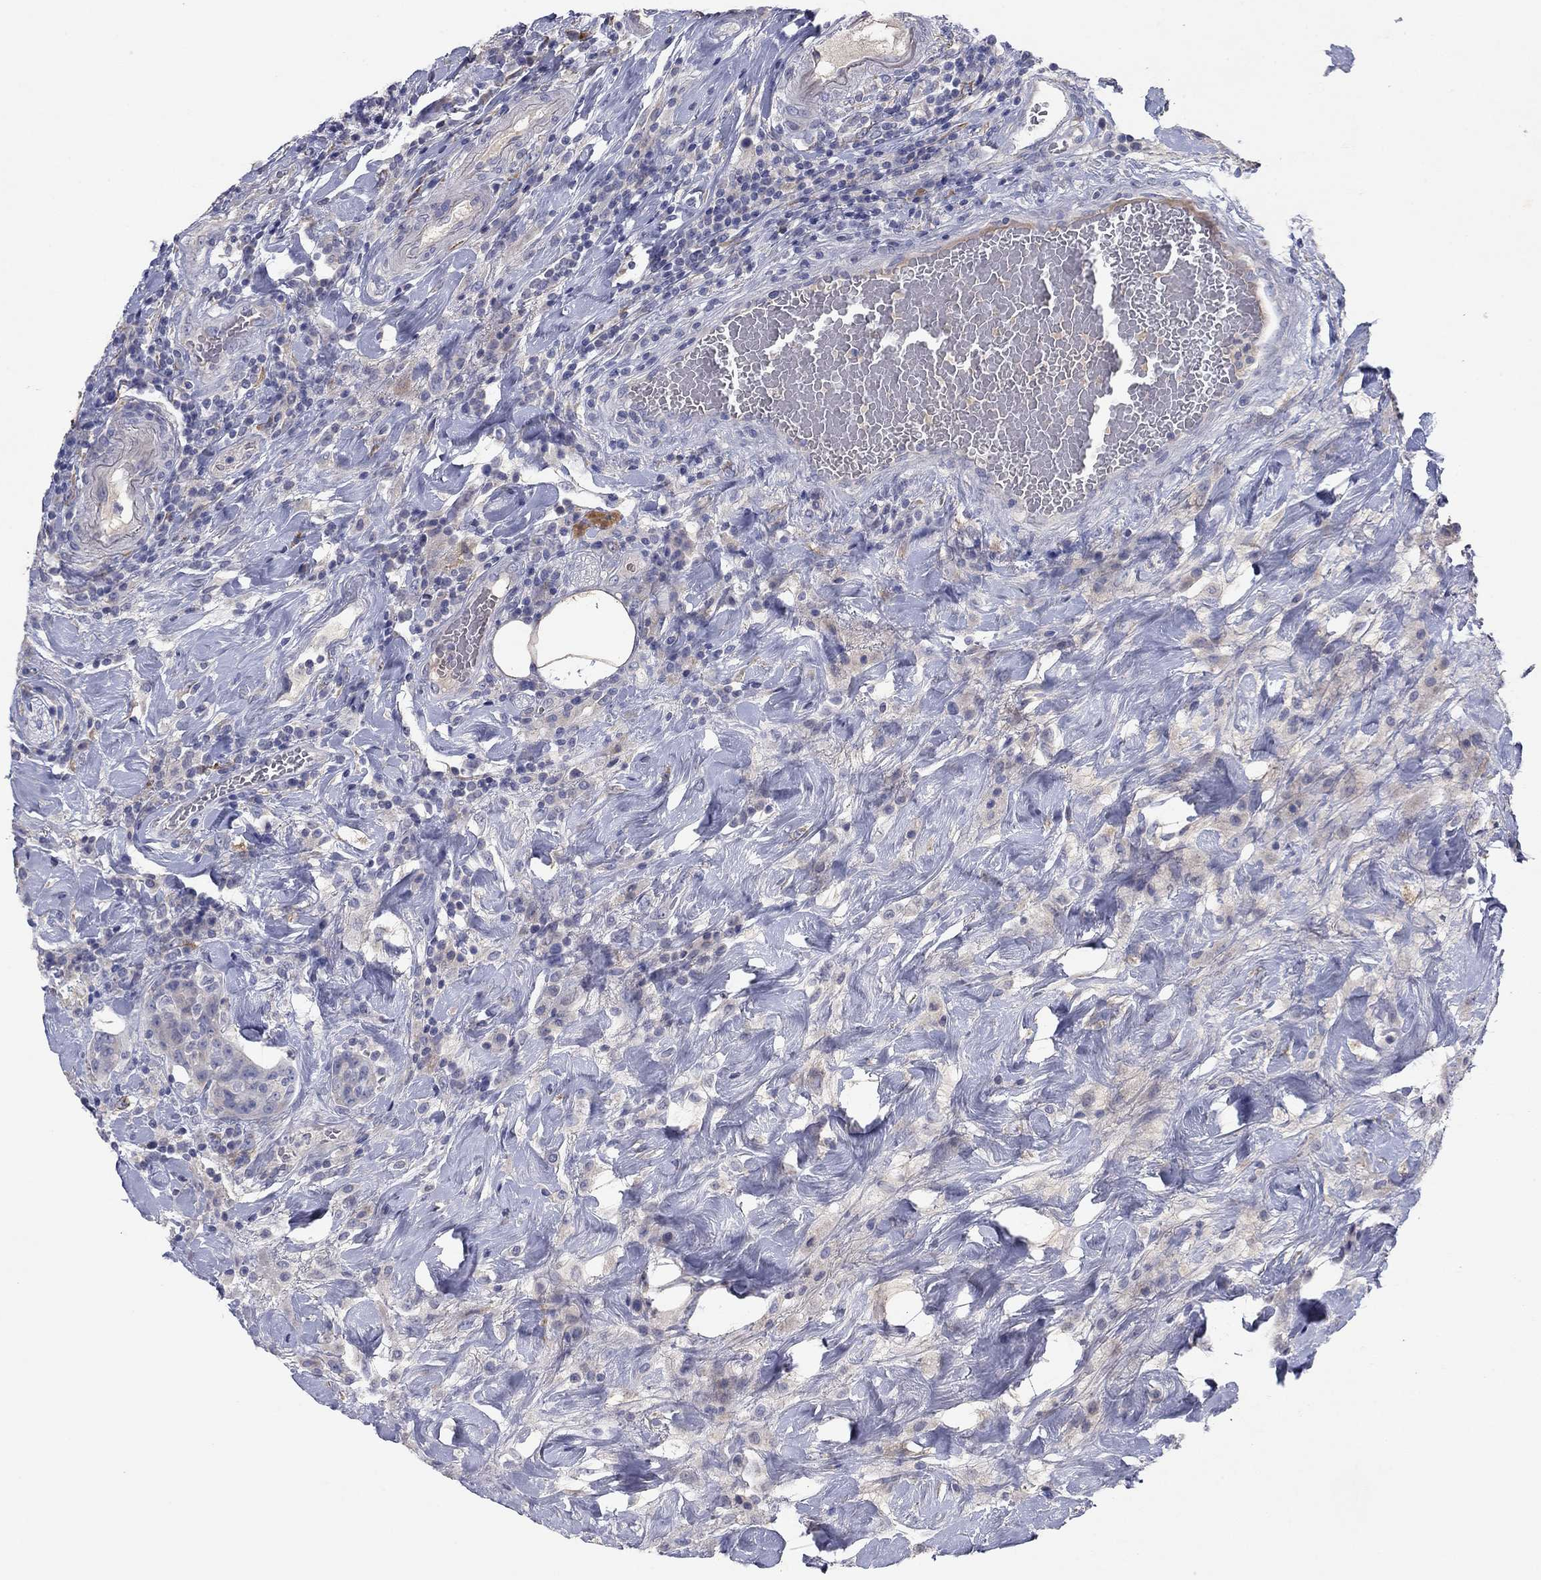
{"staining": {"intensity": "negative", "quantity": "none", "location": "none"}, "tissue": "colorectal cancer", "cell_type": "Tumor cells", "image_type": "cancer", "snomed": [{"axis": "morphology", "description": "Adenocarcinoma, NOS"}, {"axis": "topography", "description": "Colon"}], "caption": "Immunohistochemistry (IHC) photomicrograph of neoplastic tissue: human colorectal cancer stained with DAB shows no significant protein positivity in tumor cells.", "gene": "PTGDS", "patient": {"sex": "female", "age": 69}}